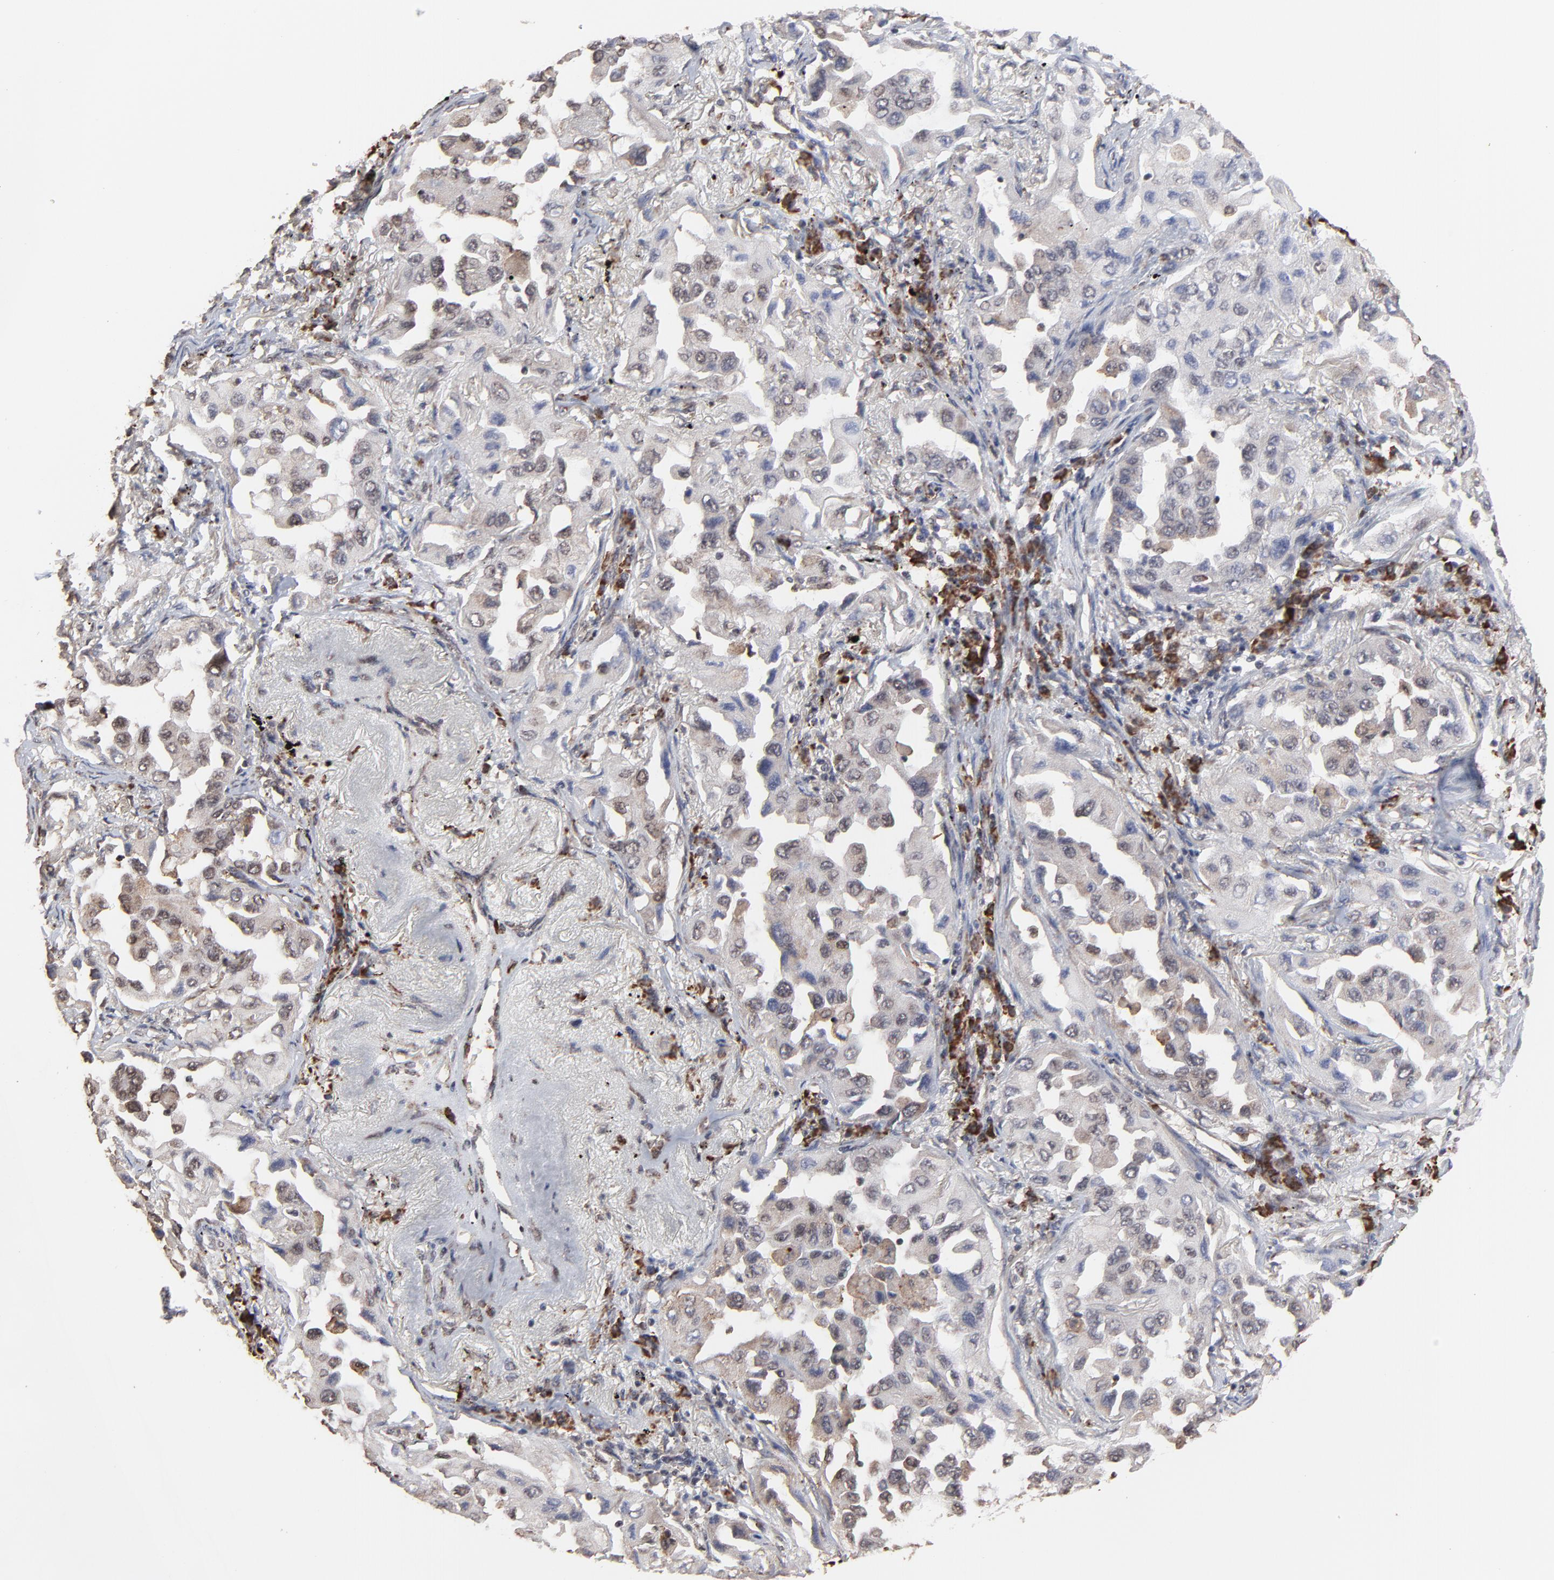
{"staining": {"intensity": "weak", "quantity": "25%-75%", "location": "cytoplasmic/membranous"}, "tissue": "lung cancer", "cell_type": "Tumor cells", "image_type": "cancer", "snomed": [{"axis": "morphology", "description": "Adenocarcinoma, NOS"}, {"axis": "topography", "description": "Lung"}], "caption": "IHC (DAB) staining of lung cancer (adenocarcinoma) exhibits weak cytoplasmic/membranous protein expression in about 25%-75% of tumor cells.", "gene": "CHM", "patient": {"sex": "female", "age": 65}}